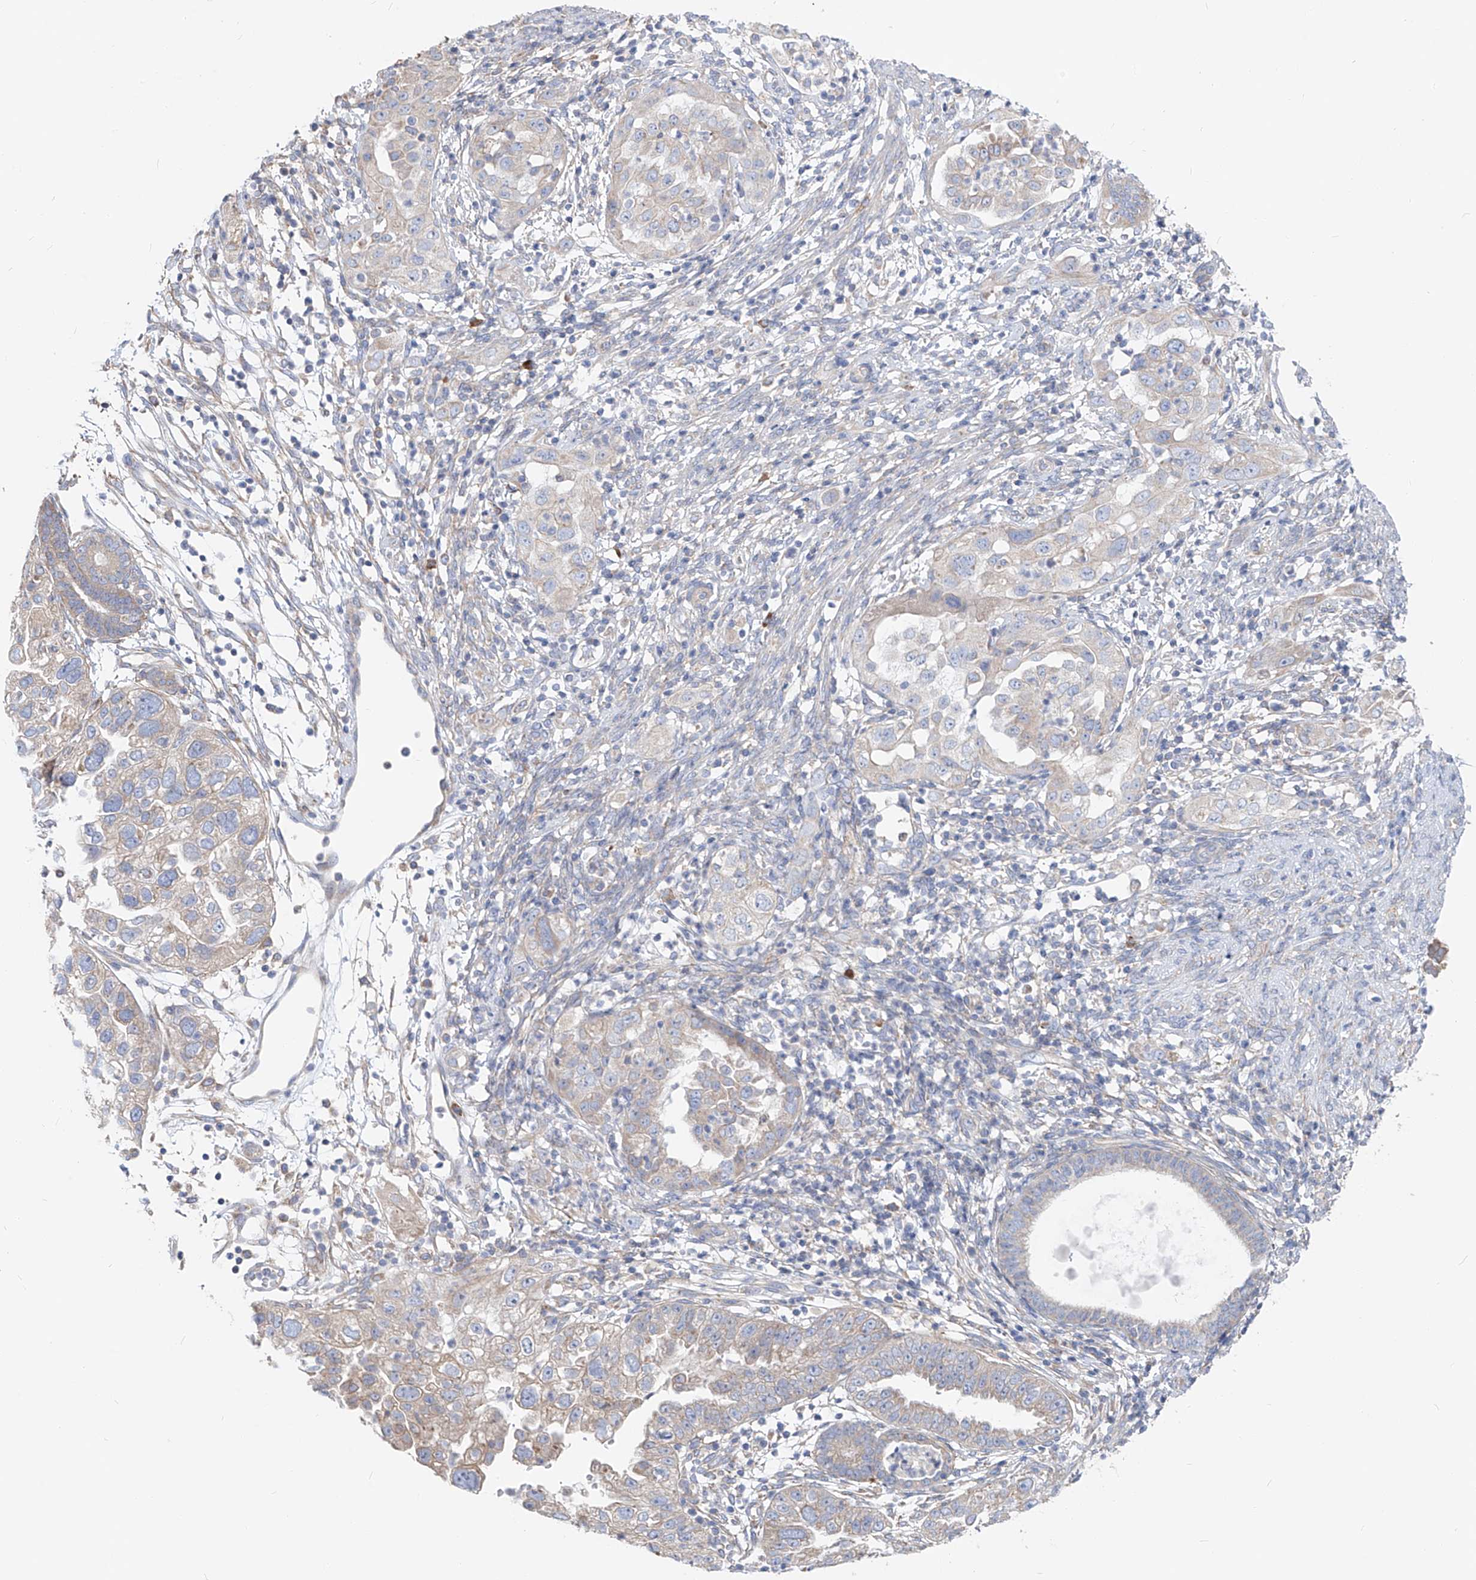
{"staining": {"intensity": "negative", "quantity": "none", "location": "none"}, "tissue": "endometrial cancer", "cell_type": "Tumor cells", "image_type": "cancer", "snomed": [{"axis": "morphology", "description": "Adenocarcinoma, NOS"}, {"axis": "topography", "description": "Endometrium"}], "caption": "Micrograph shows no protein expression in tumor cells of endometrial cancer tissue.", "gene": "UFL1", "patient": {"sex": "female", "age": 85}}